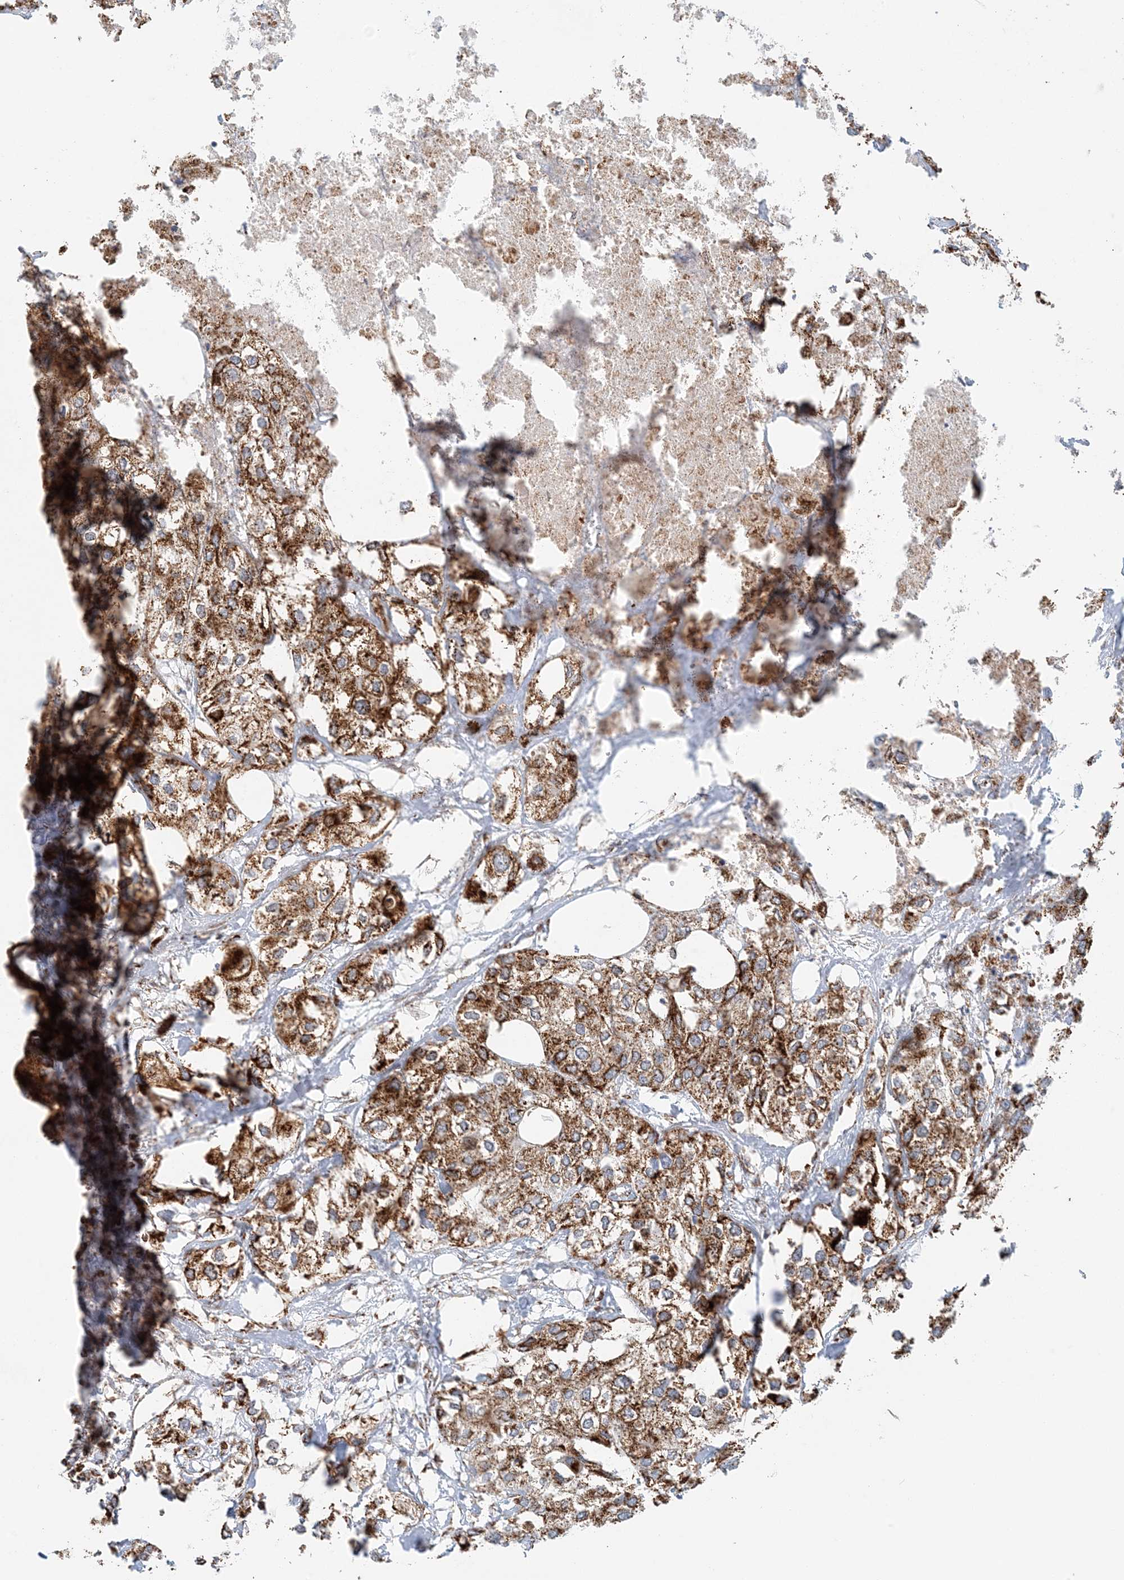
{"staining": {"intensity": "strong", "quantity": ">75%", "location": "cytoplasmic/membranous"}, "tissue": "urothelial cancer", "cell_type": "Tumor cells", "image_type": "cancer", "snomed": [{"axis": "morphology", "description": "Urothelial carcinoma, High grade"}, {"axis": "topography", "description": "Urinary bladder"}], "caption": "This is an image of immunohistochemistry (IHC) staining of high-grade urothelial carcinoma, which shows strong positivity in the cytoplasmic/membranous of tumor cells.", "gene": "MAN1A1", "patient": {"sex": "male", "age": 64}}